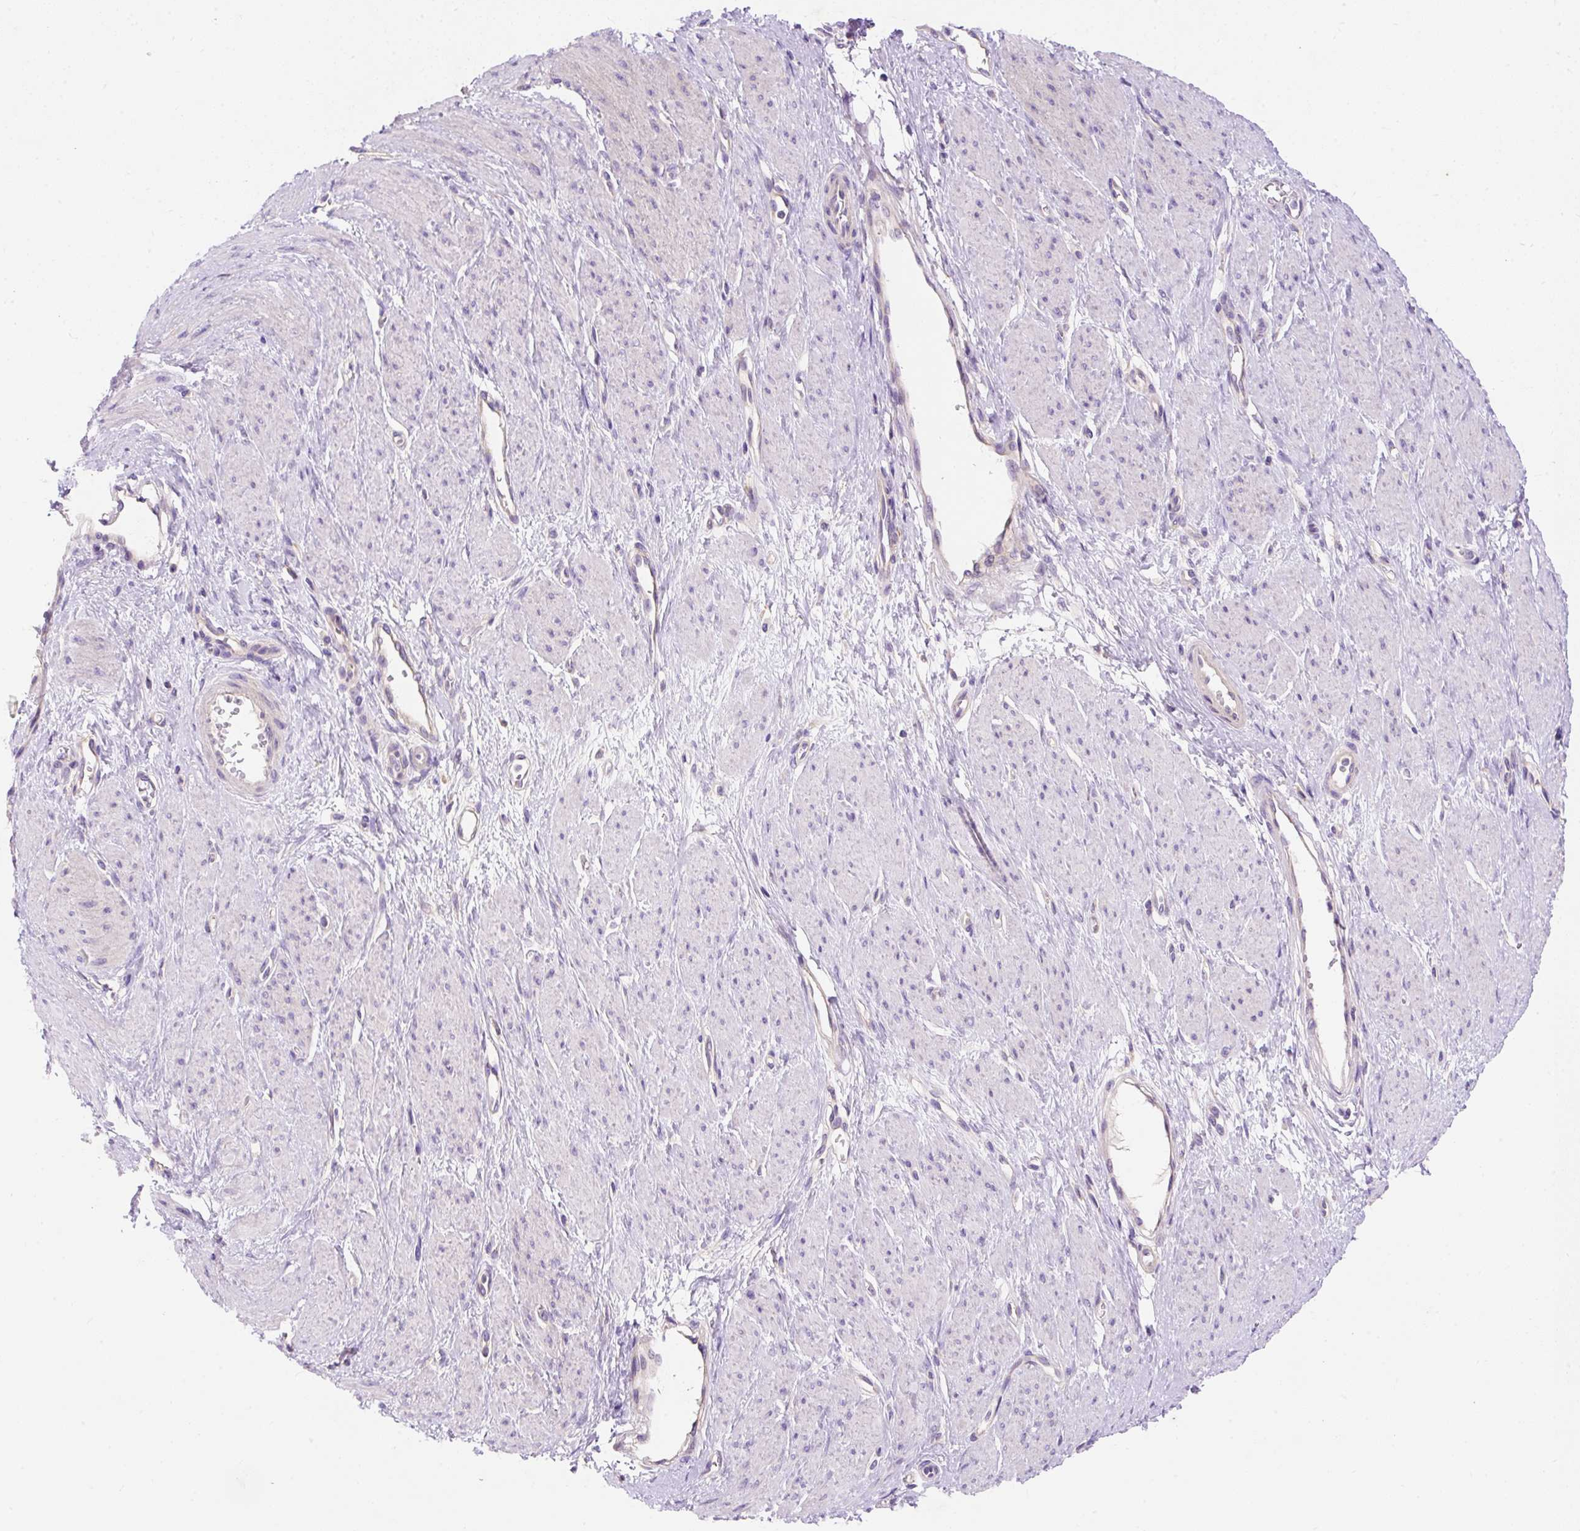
{"staining": {"intensity": "negative", "quantity": "none", "location": "none"}, "tissue": "smooth muscle", "cell_type": "Smooth muscle cells", "image_type": "normal", "snomed": [{"axis": "morphology", "description": "Normal tissue, NOS"}, {"axis": "topography", "description": "Smooth muscle"}, {"axis": "topography", "description": "Uterus"}], "caption": "Immunohistochemistry (IHC) photomicrograph of normal smooth muscle: human smooth muscle stained with DAB (3,3'-diaminobenzidine) exhibits no significant protein expression in smooth muscle cells.", "gene": "OR4K15", "patient": {"sex": "female", "age": 39}}